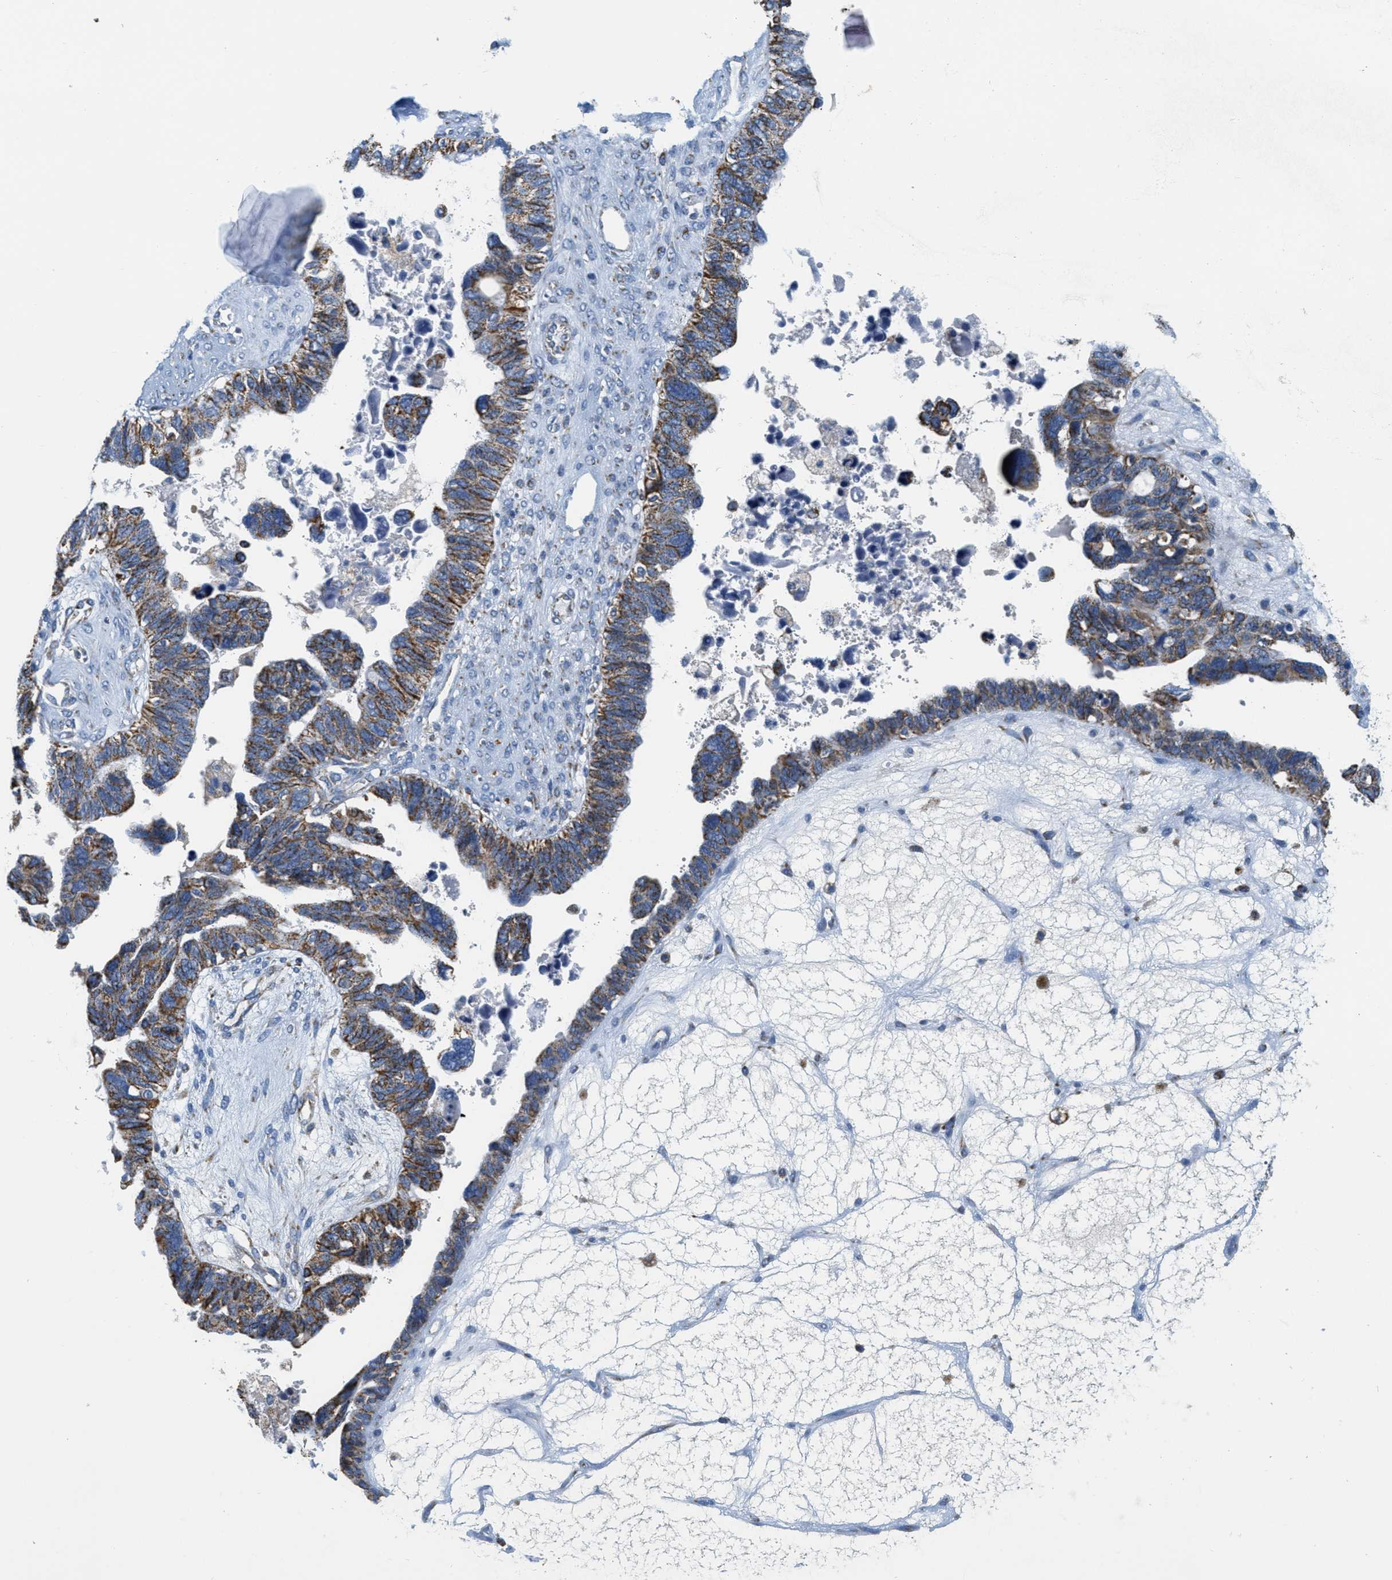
{"staining": {"intensity": "moderate", "quantity": ">75%", "location": "cytoplasmic/membranous"}, "tissue": "ovarian cancer", "cell_type": "Tumor cells", "image_type": "cancer", "snomed": [{"axis": "morphology", "description": "Cystadenocarcinoma, serous, NOS"}, {"axis": "topography", "description": "Ovary"}], "caption": "Tumor cells show medium levels of moderate cytoplasmic/membranous staining in approximately >75% of cells in ovarian serous cystadenocarcinoma.", "gene": "KCNJ5", "patient": {"sex": "female", "age": 79}}